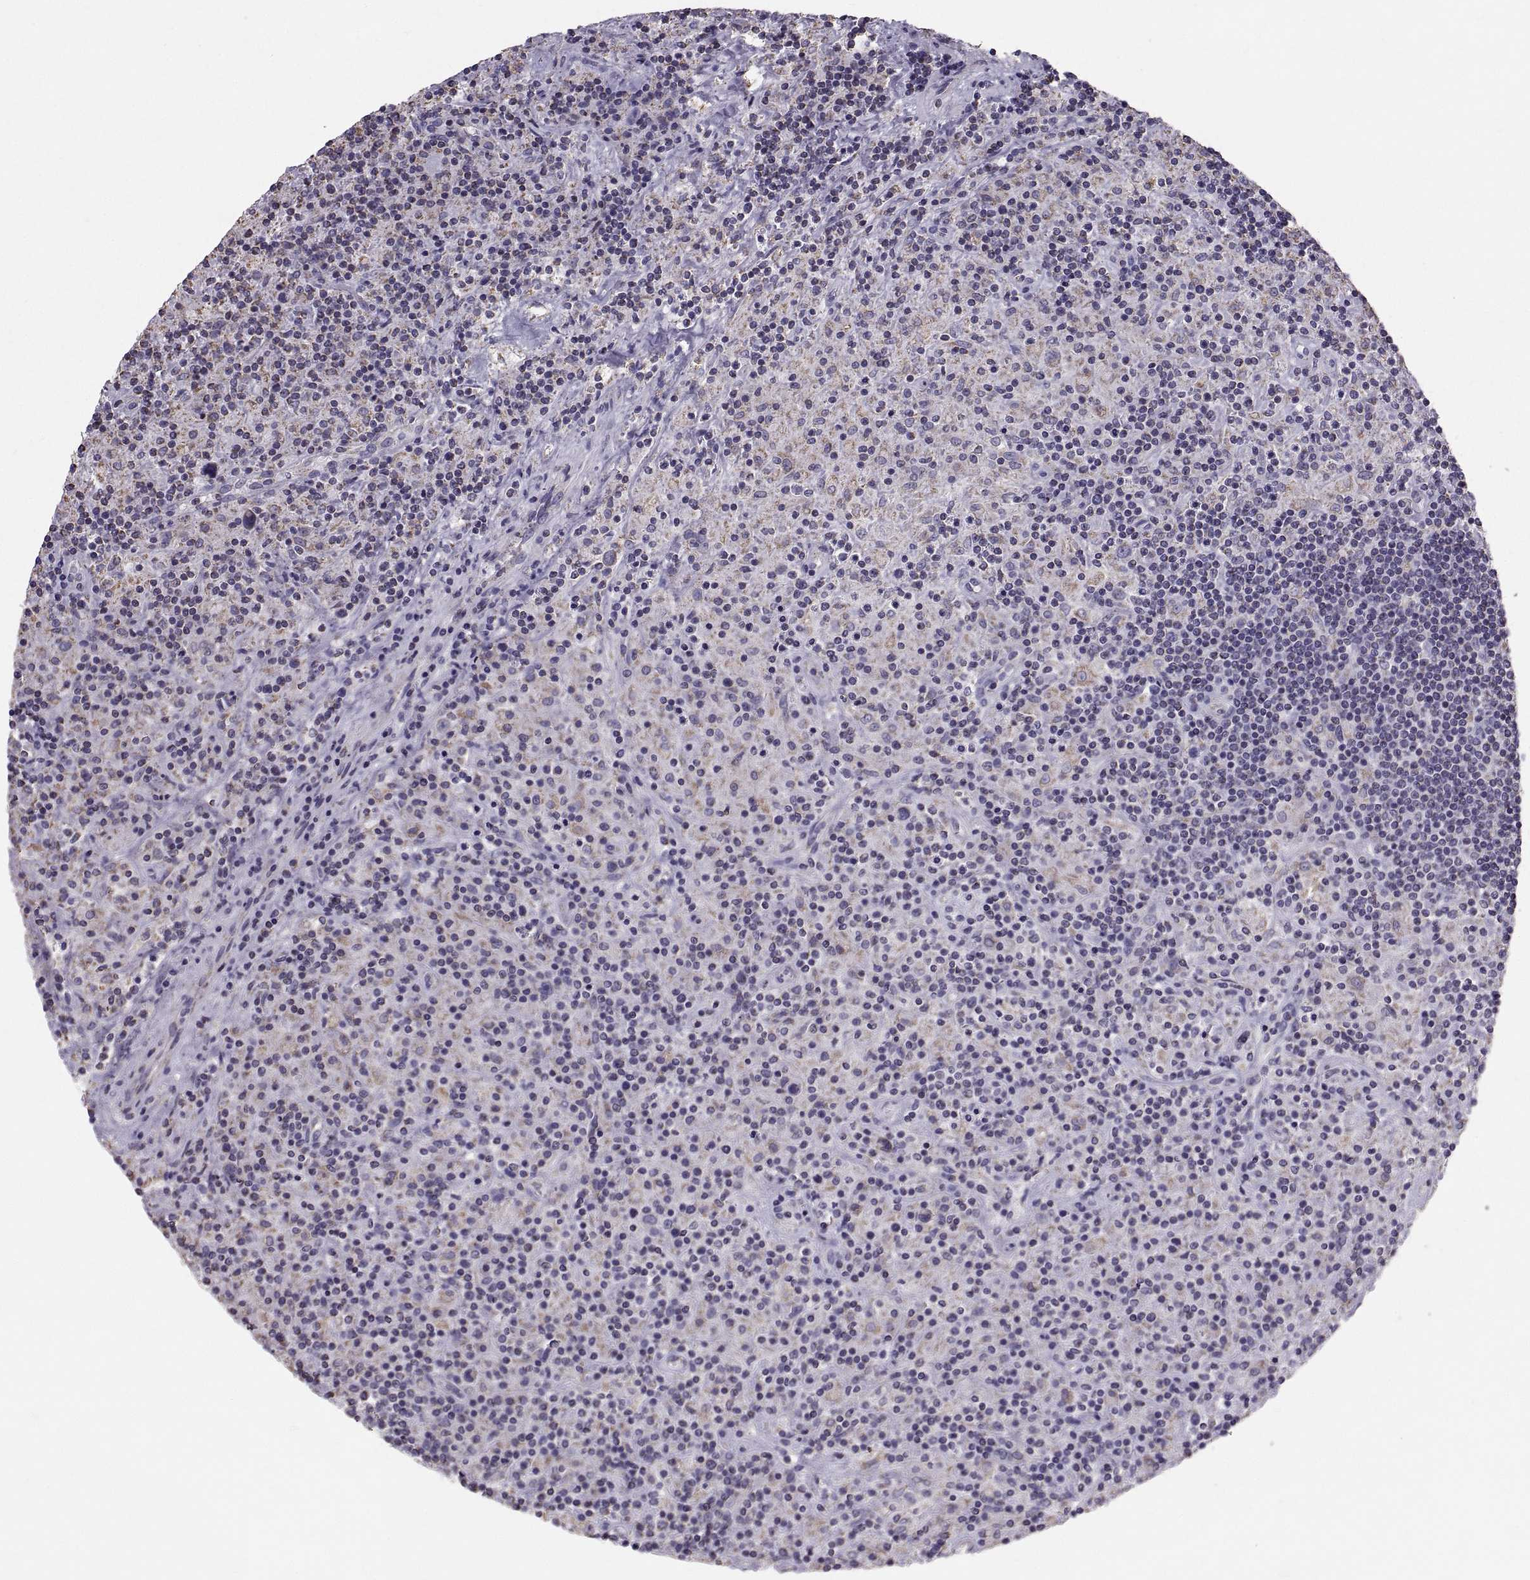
{"staining": {"intensity": "negative", "quantity": "none", "location": "none"}, "tissue": "lymphoma", "cell_type": "Tumor cells", "image_type": "cancer", "snomed": [{"axis": "morphology", "description": "Hodgkin's disease, NOS"}, {"axis": "topography", "description": "Lymph node"}], "caption": "An immunohistochemistry (IHC) micrograph of Hodgkin's disease is shown. There is no staining in tumor cells of Hodgkin's disease.", "gene": "STMND1", "patient": {"sex": "male", "age": 70}}